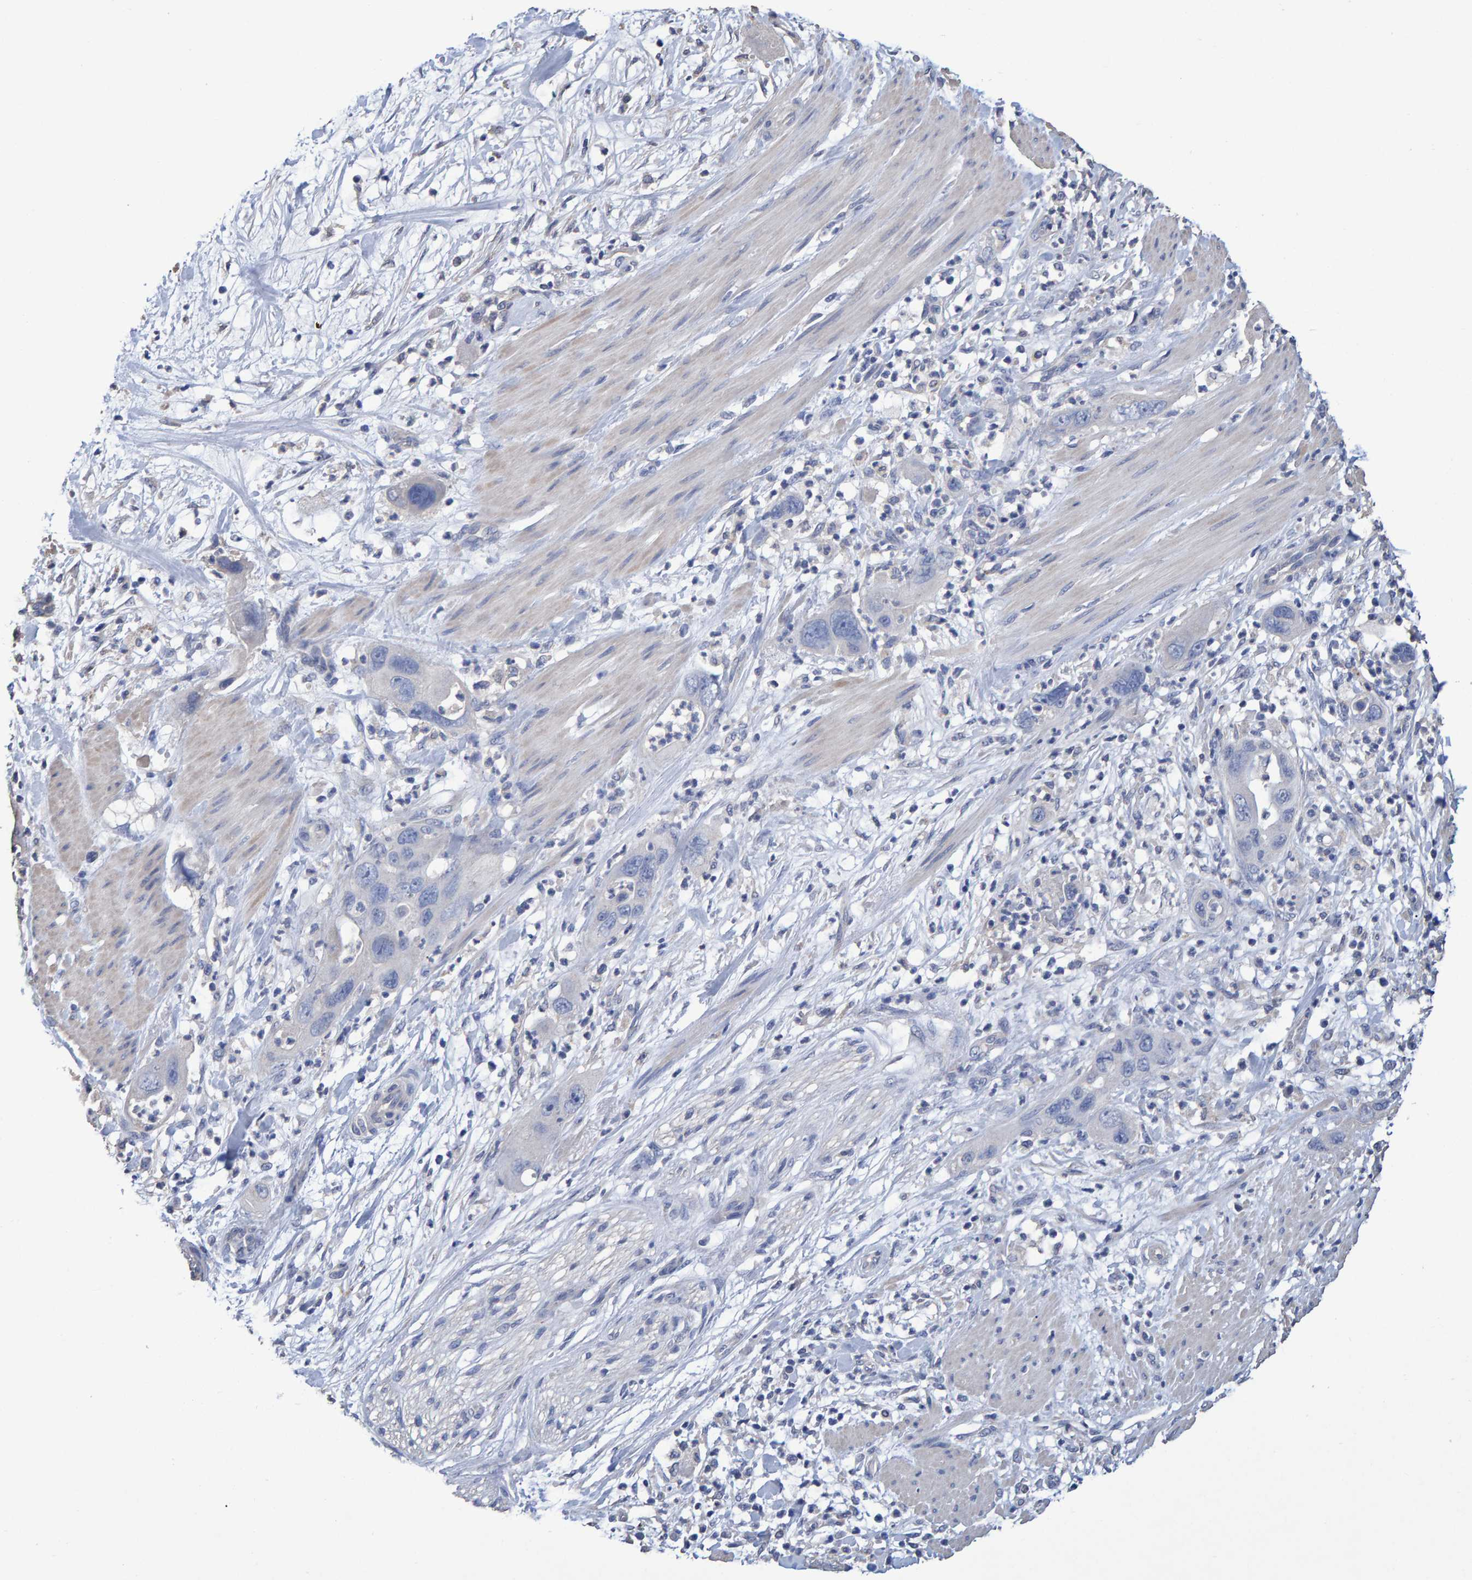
{"staining": {"intensity": "negative", "quantity": "none", "location": "none"}, "tissue": "pancreatic cancer", "cell_type": "Tumor cells", "image_type": "cancer", "snomed": [{"axis": "morphology", "description": "Adenocarcinoma, NOS"}, {"axis": "topography", "description": "Pancreas"}], "caption": "Immunohistochemistry of pancreatic cancer (adenocarcinoma) shows no expression in tumor cells.", "gene": "HEMGN", "patient": {"sex": "female", "age": 71}}